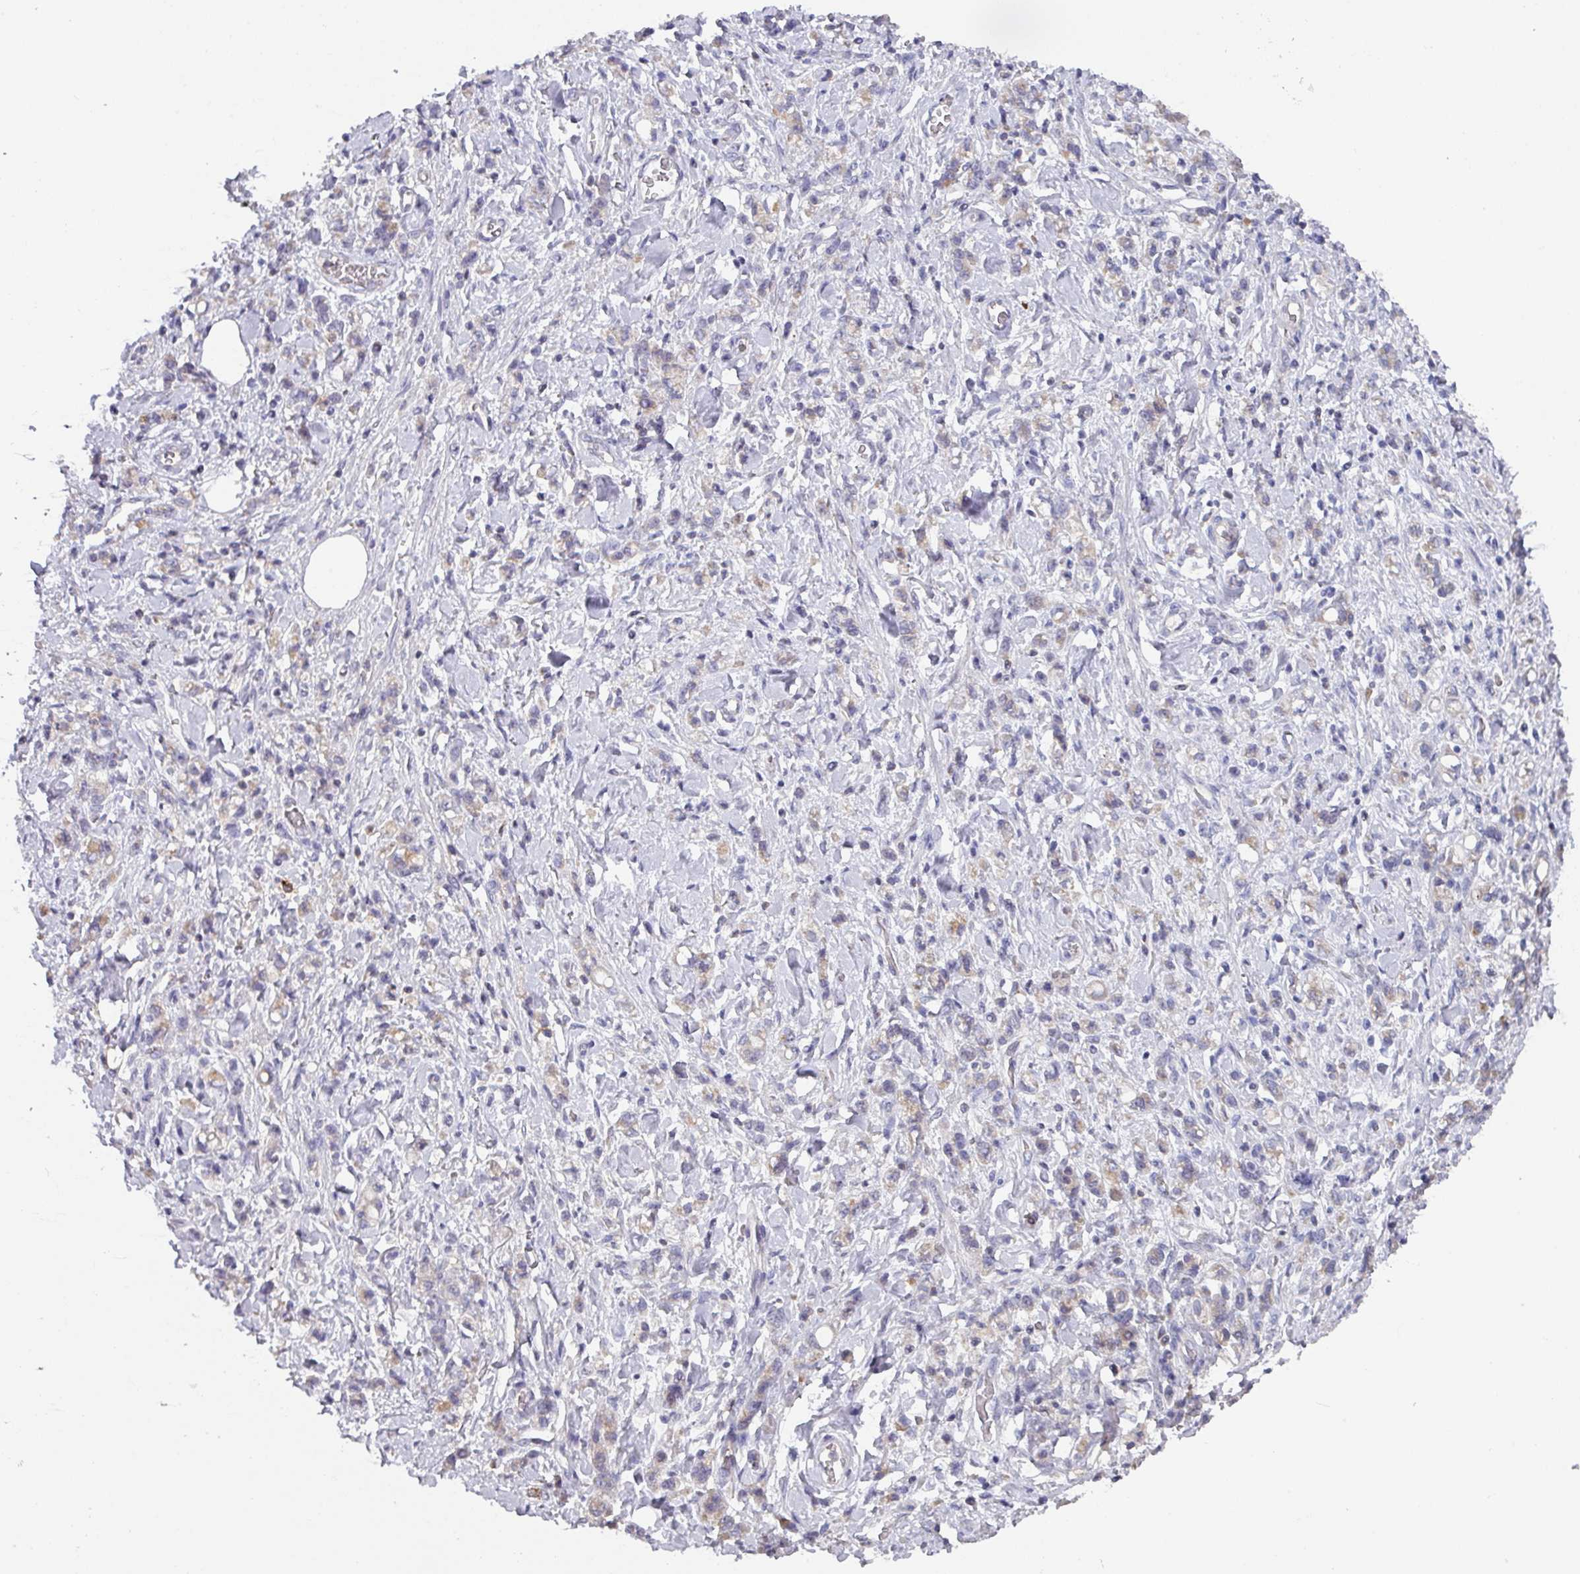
{"staining": {"intensity": "weak", "quantity": "<25%", "location": "cytoplasmic/membranous"}, "tissue": "stomach cancer", "cell_type": "Tumor cells", "image_type": "cancer", "snomed": [{"axis": "morphology", "description": "Adenocarcinoma, NOS"}, {"axis": "topography", "description": "Stomach"}], "caption": "High power microscopy histopathology image of an immunohistochemistry image of adenocarcinoma (stomach), revealing no significant positivity in tumor cells.", "gene": "DCAF12L2", "patient": {"sex": "male", "age": 77}}